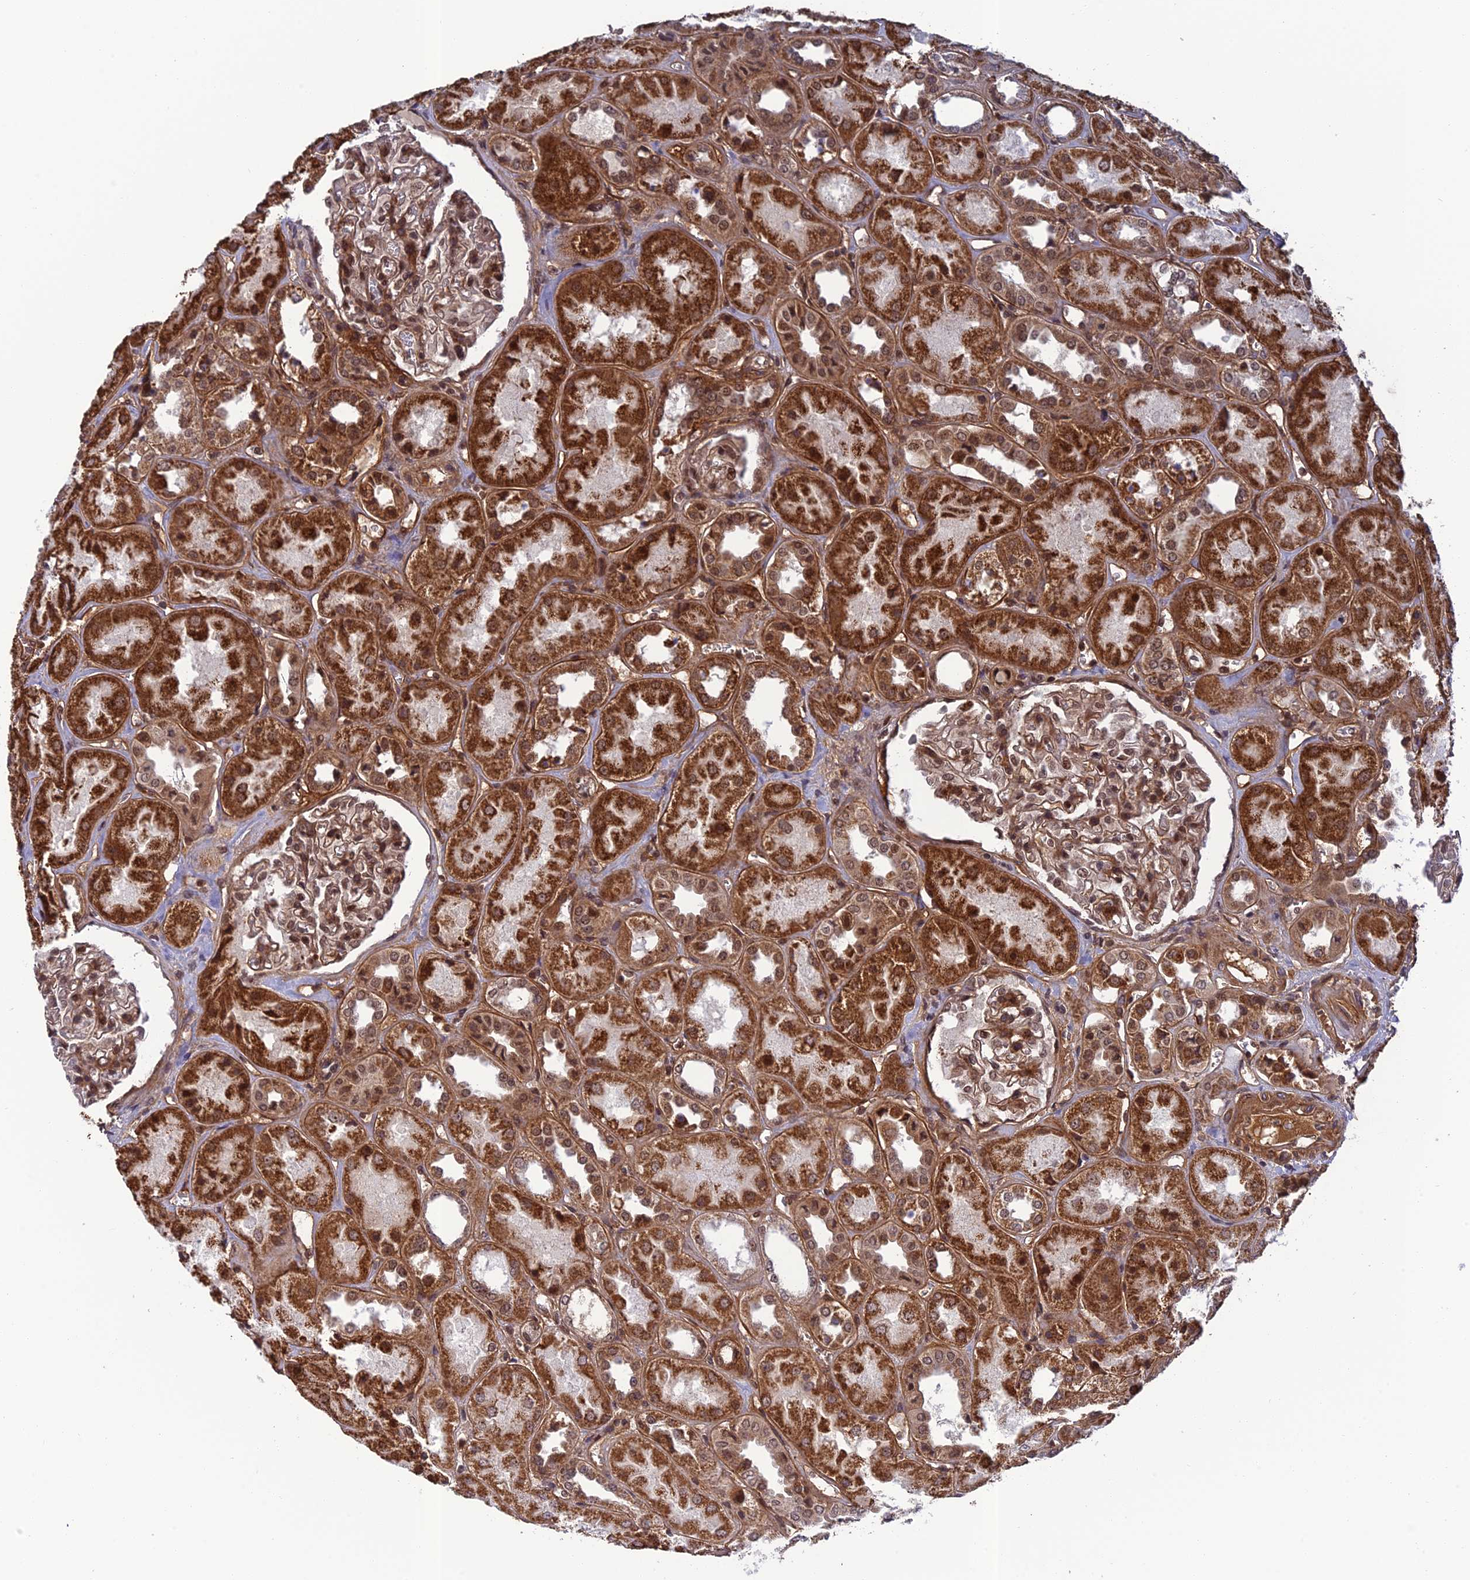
{"staining": {"intensity": "moderate", "quantity": ">75%", "location": "cytoplasmic/membranous,nuclear"}, "tissue": "kidney", "cell_type": "Cells in glomeruli", "image_type": "normal", "snomed": [{"axis": "morphology", "description": "Normal tissue, NOS"}, {"axis": "topography", "description": "Kidney"}], "caption": "The micrograph displays staining of normal kidney, revealing moderate cytoplasmic/membranous,nuclear protein staining (brown color) within cells in glomeruli.", "gene": "REXO1", "patient": {"sex": "male", "age": 70}}